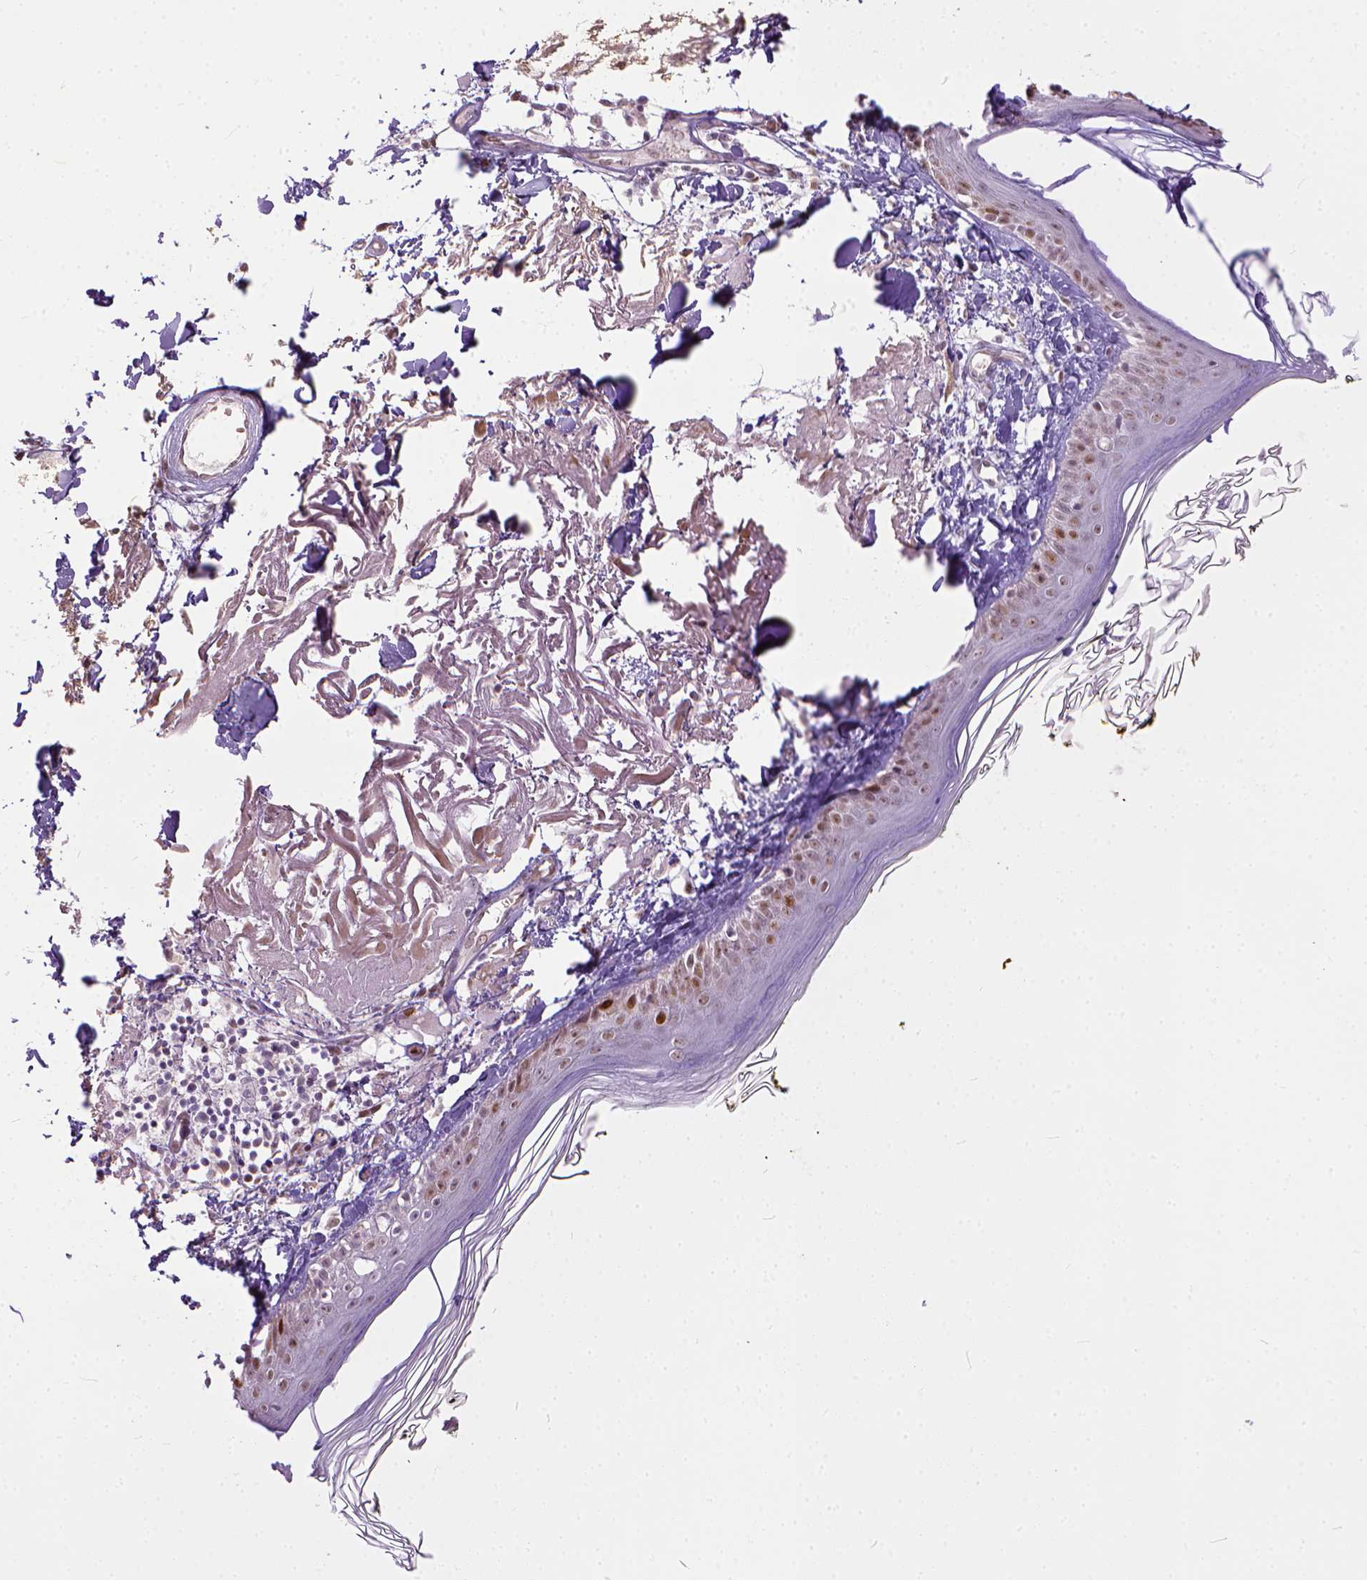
{"staining": {"intensity": "moderate", "quantity": ">75%", "location": "nuclear"}, "tissue": "skin", "cell_type": "Fibroblasts", "image_type": "normal", "snomed": [{"axis": "morphology", "description": "Normal tissue, NOS"}, {"axis": "topography", "description": "Skin"}], "caption": "Fibroblasts demonstrate moderate nuclear positivity in about >75% of cells in normal skin.", "gene": "ERCC1", "patient": {"sex": "male", "age": 76}}